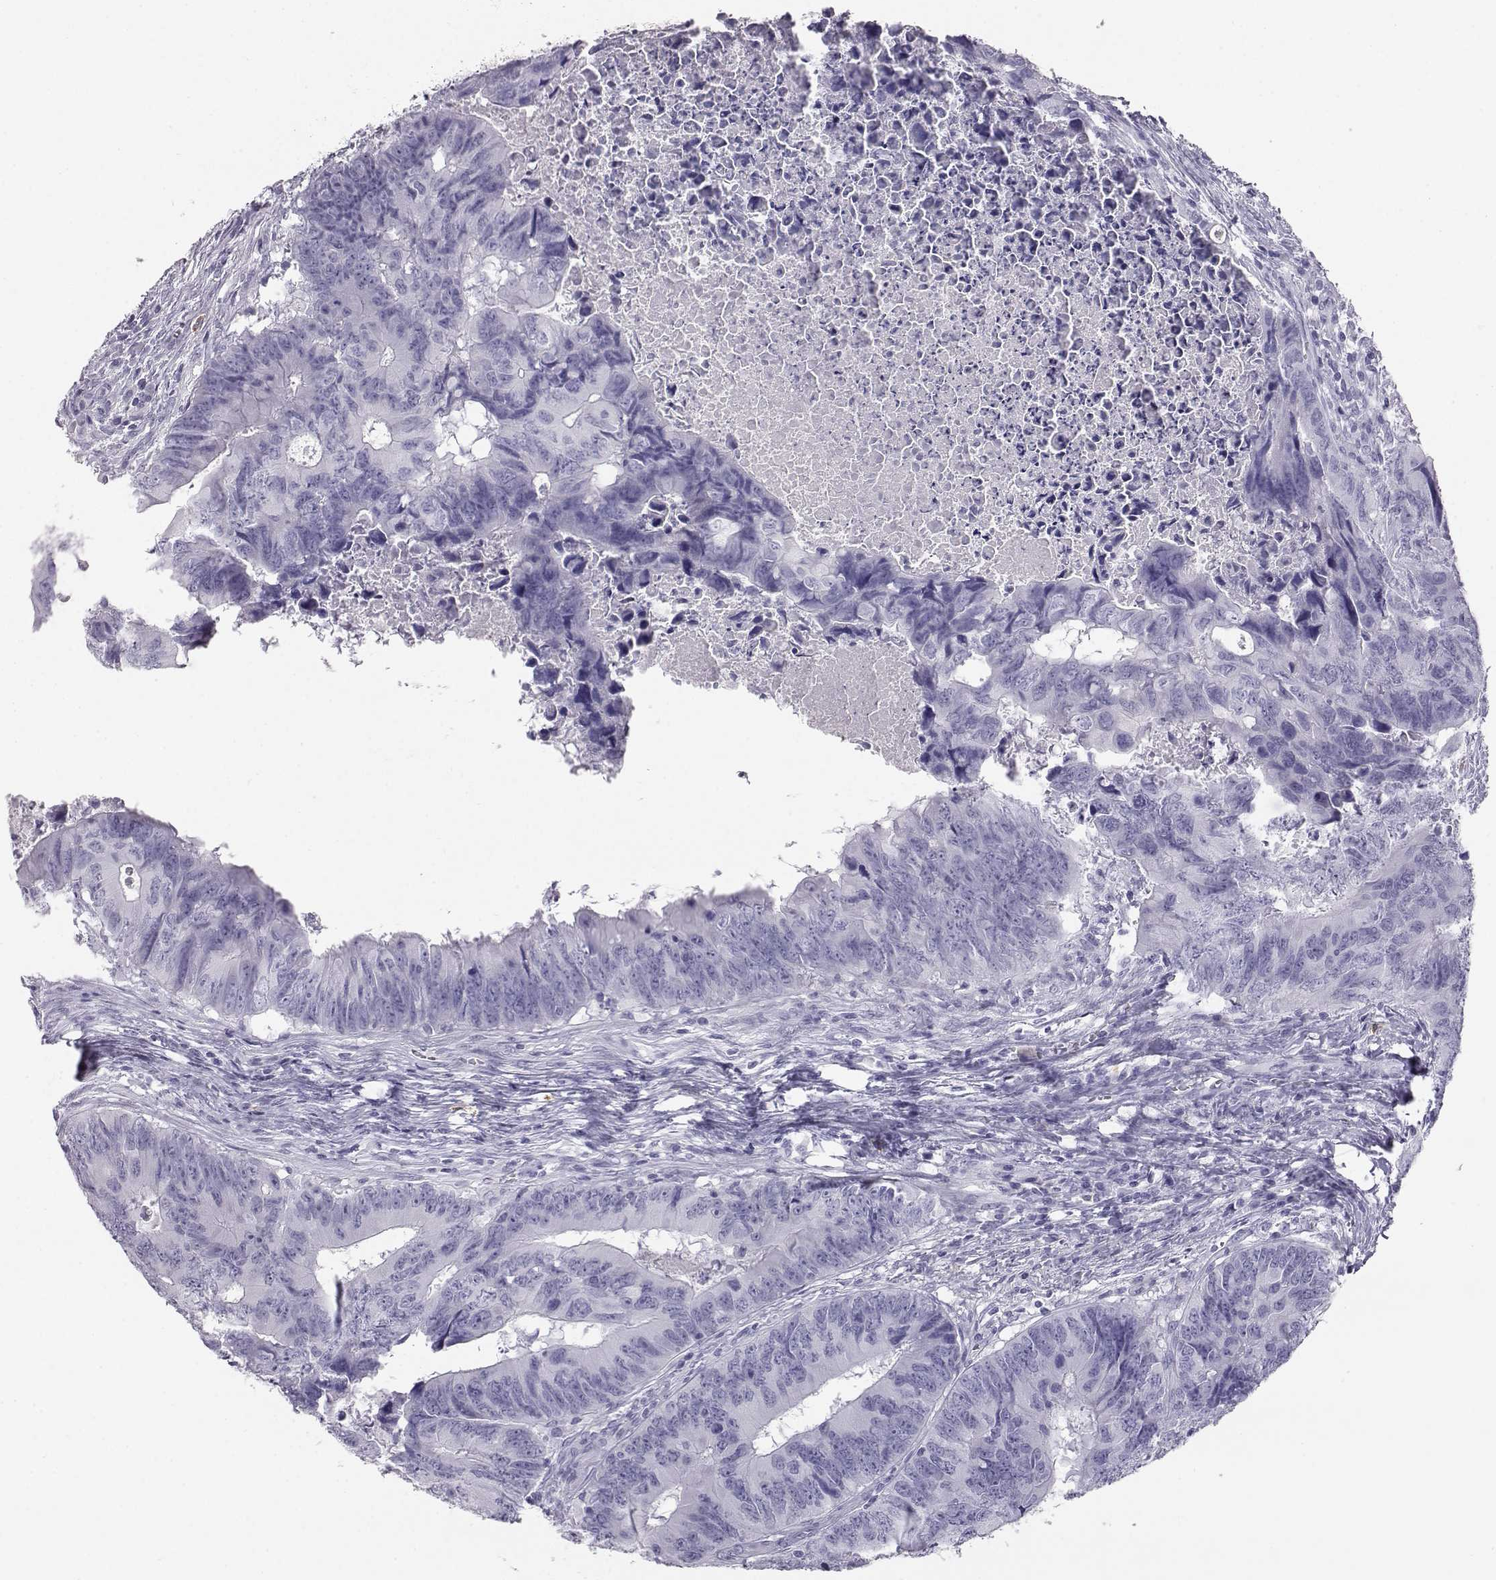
{"staining": {"intensity": "negative", "quantity": "none", "location": "none"}, "tissue": "colorectal cancer", "cell_type": "Tumor cells", "image_type": "cancer", "snomed": [{"axis": "morphology", "description": "Adenocarcinoma, NOS"}, {"axis": "topography", "description": "Colon"}], "caption": "Protein analysis of colorectal cancer demonstrates no significant positivity in tumor cells.", "gene": "ITLN2", "patient": {"sex": "female", "age": 82}}